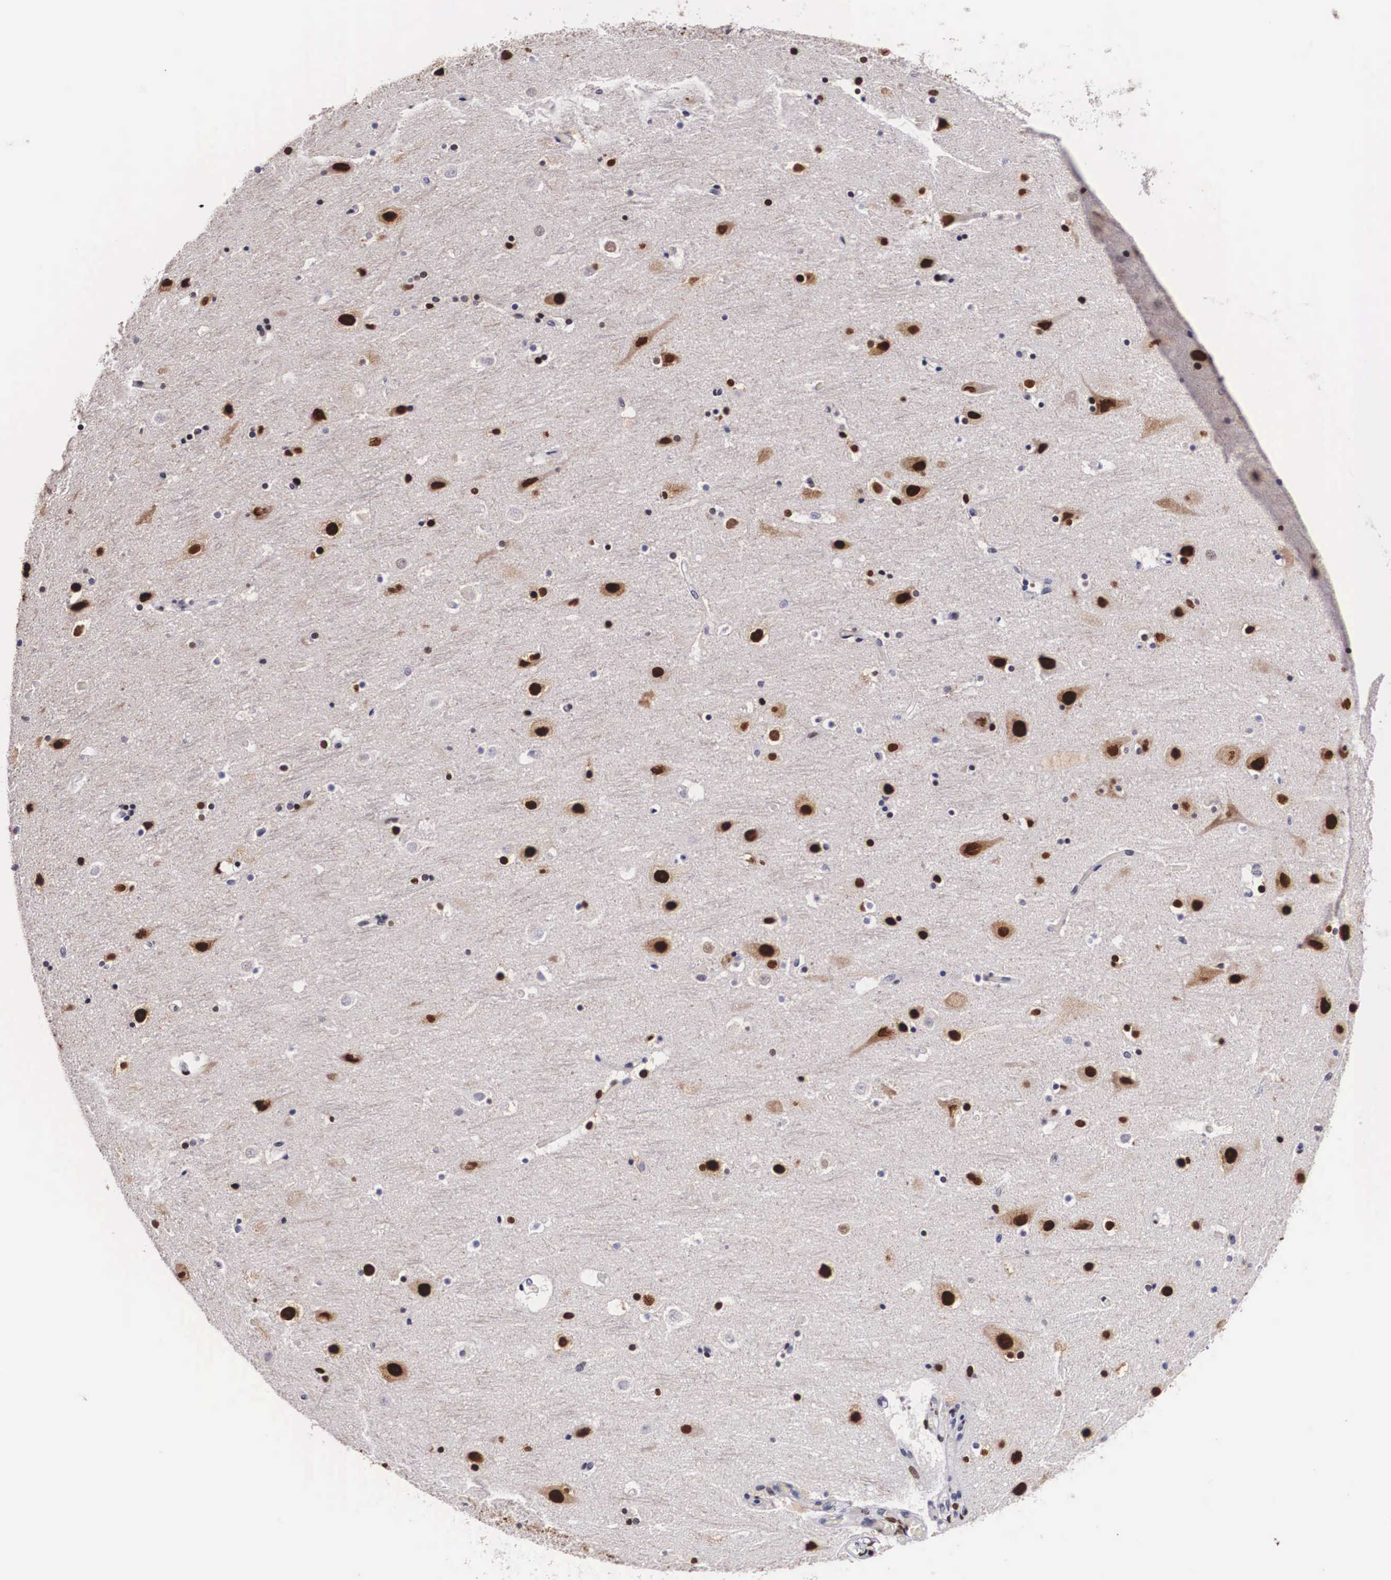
{"staining": {"intensity": "weak", "quantity": "<25%", "location": "nuclear"}, "tissue": "cerebral cortex", "cell_type": "Endothelial cells", "image_type": "normal", "snomed": [{"axis": "morphology", "description": "Normal tissue, NOS"}, {"axis": "topography", "description": "Cerebral cortex"}], "caption": "This histopathology image is of normal cerebral cortex stained with immunohistochemistry to label a protein in brown with the nuclei are counter-stained blue. There is no expression in endothelial cells.", "gene": "KHDRBS3", "patient": {"sex": "male", "age": 45}}